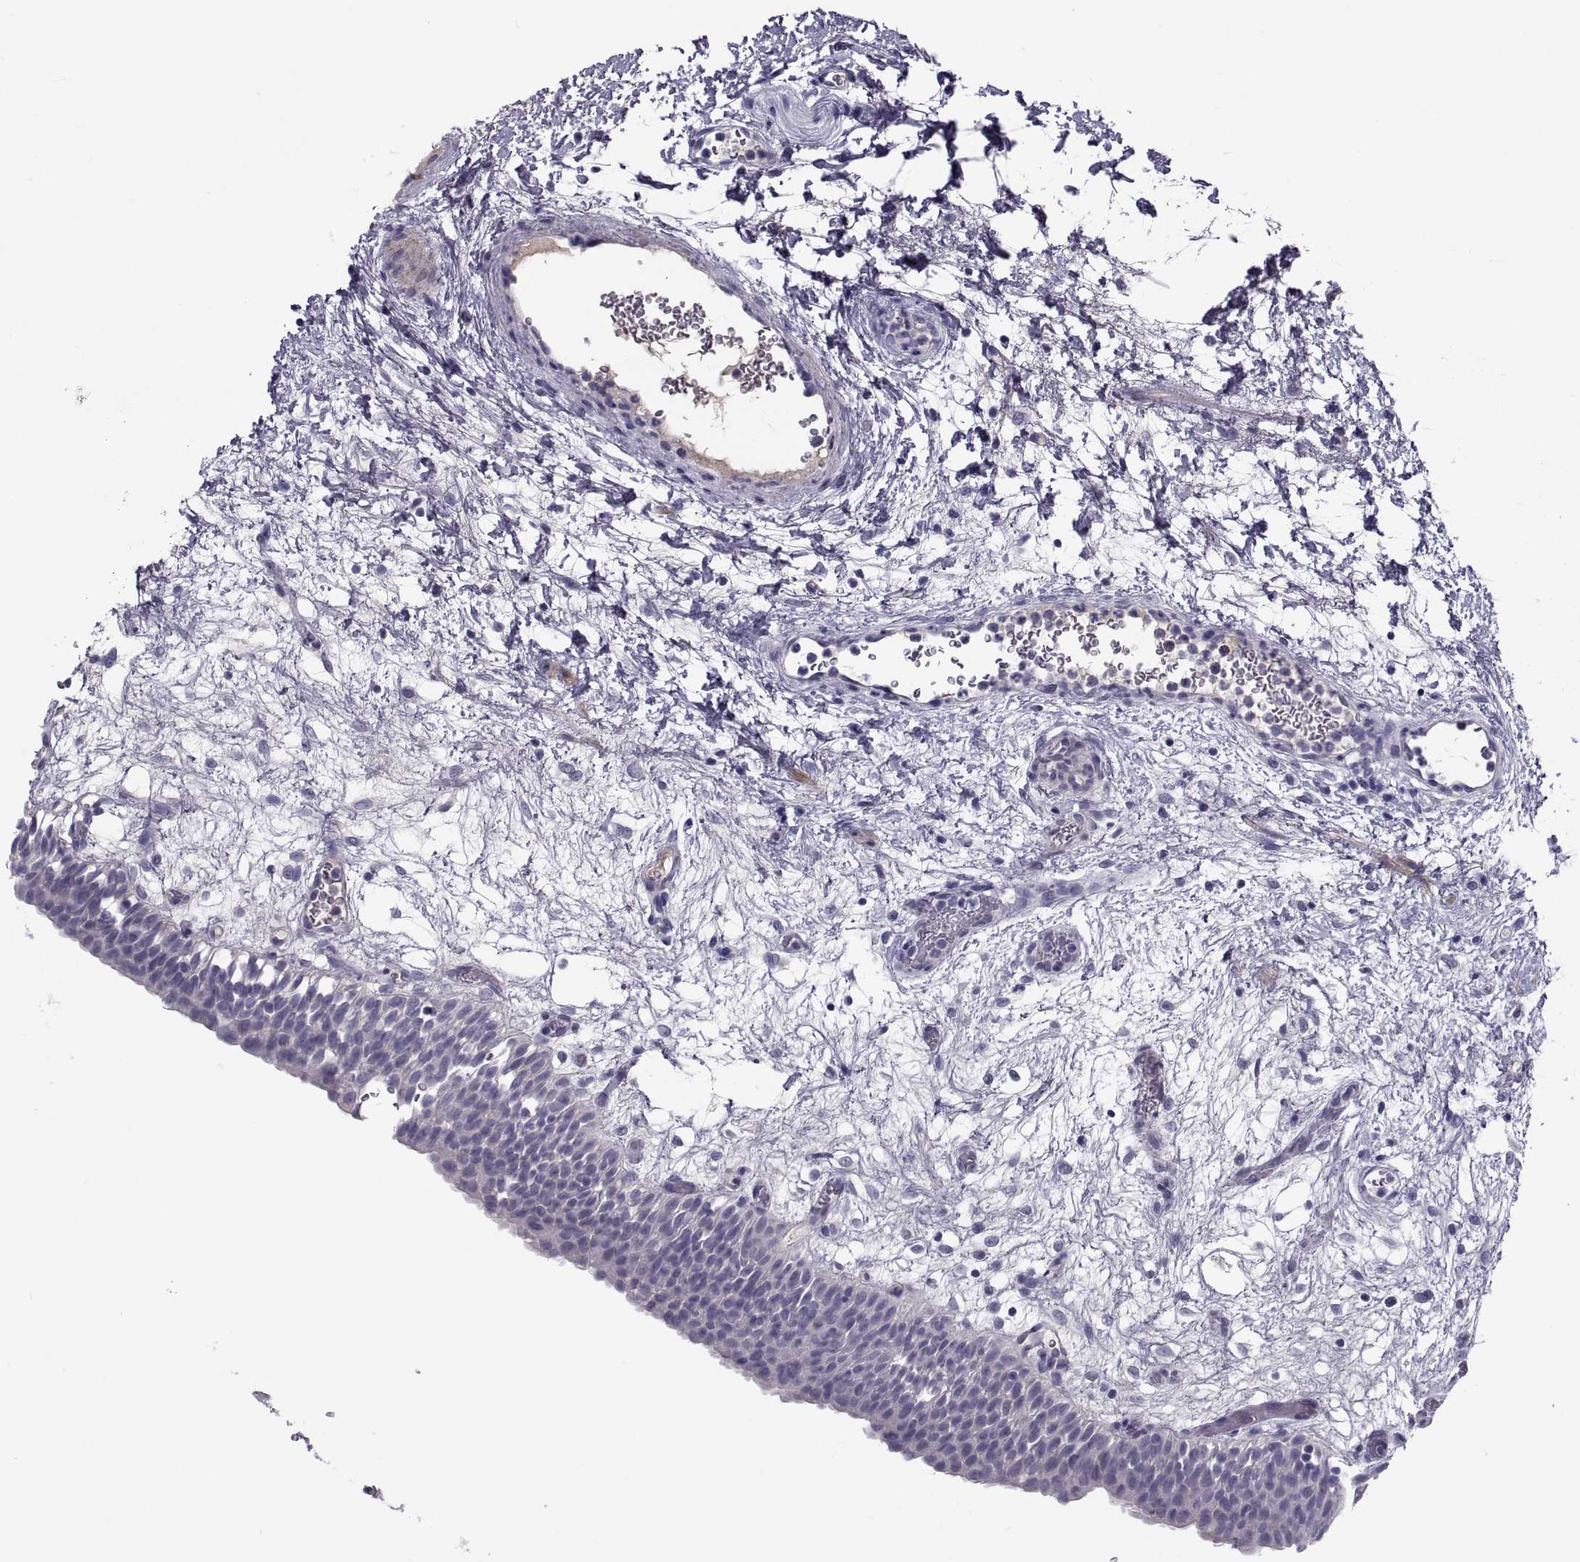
{"staining": {"intensity": "negative", "quantity": "none", "location": "none"}, "tissue": "urinary bladder", "cell_type": "Urothelial cells", "image_type": "normal", "snomed": [{"axis": "morphology", "description": "Normal tissue, NOS"}, {"axis": "topography", "description": "Urinary bladder"}], "caption": "Urothelial cells show no significant protein positivity in unremarkable urinary bladder. (Immunohistochemistry (ihc), brightfield microscopy, high magnification).", "gene": "PDZRN4", "patient": {"sex": "male", "age": 76}}